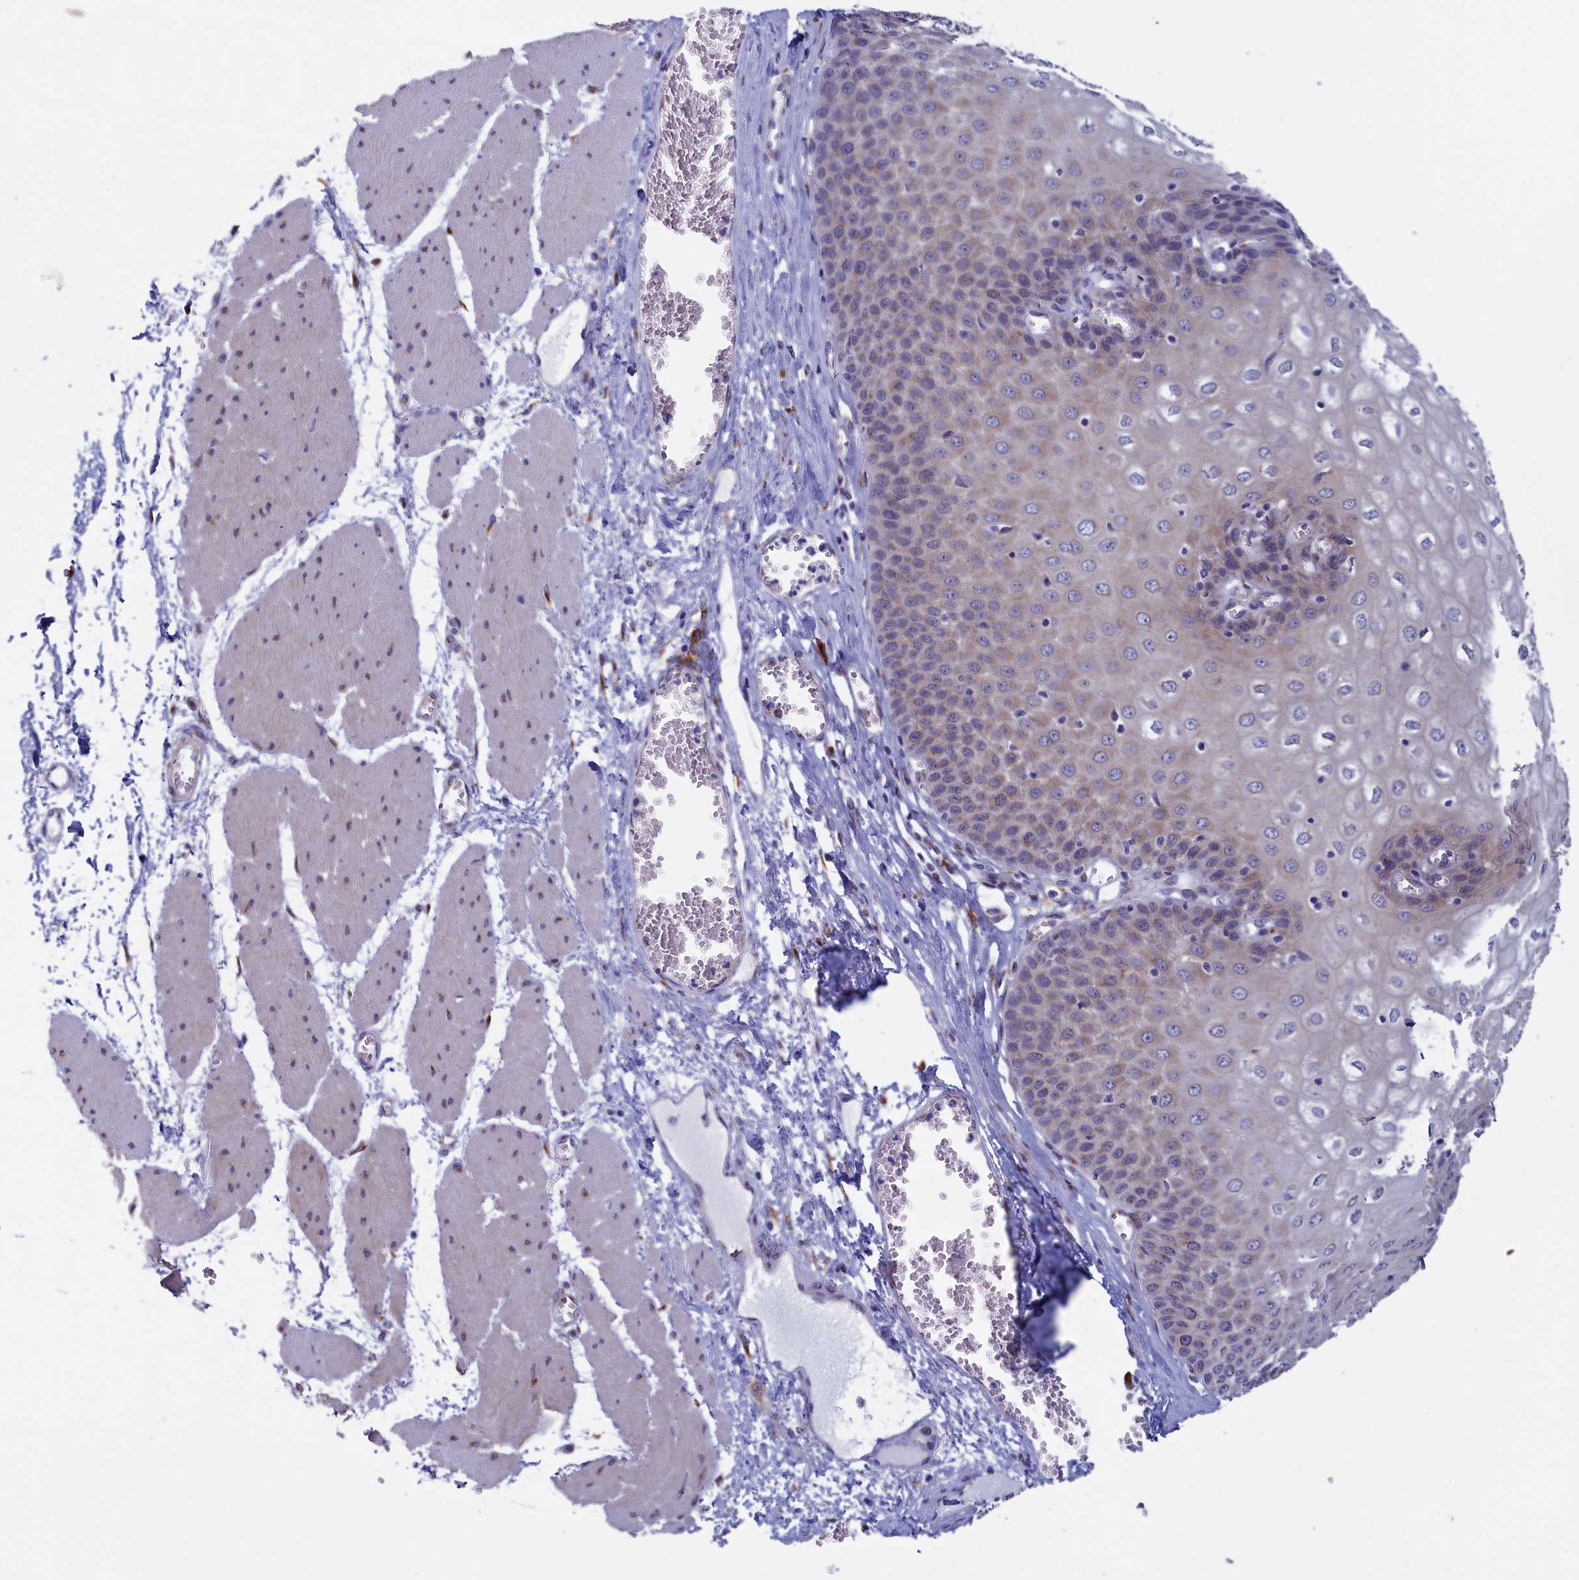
{"staining": {"intensity": "moderate", "quantity": "25%-75%", "location": "cytoplasmic/membranous"}, "tissue": "esophagus", "cell_type": "Squamous epithelial cells", "image_type": "normal", "snomed": [{"axis": "morphology", "description": "Normal tissue, NOS"}, {"axis": "topography", "description": "Esophagus"}], "caption": "About 25%-75% of squamous epithelial cells in benign human esophagus show moderate cytoplasmic/membranous protein expression as visualized by brown immunohistochemical staining.", "gene": "CCDC68", "patient": {"sex": "male", "age": 60}}